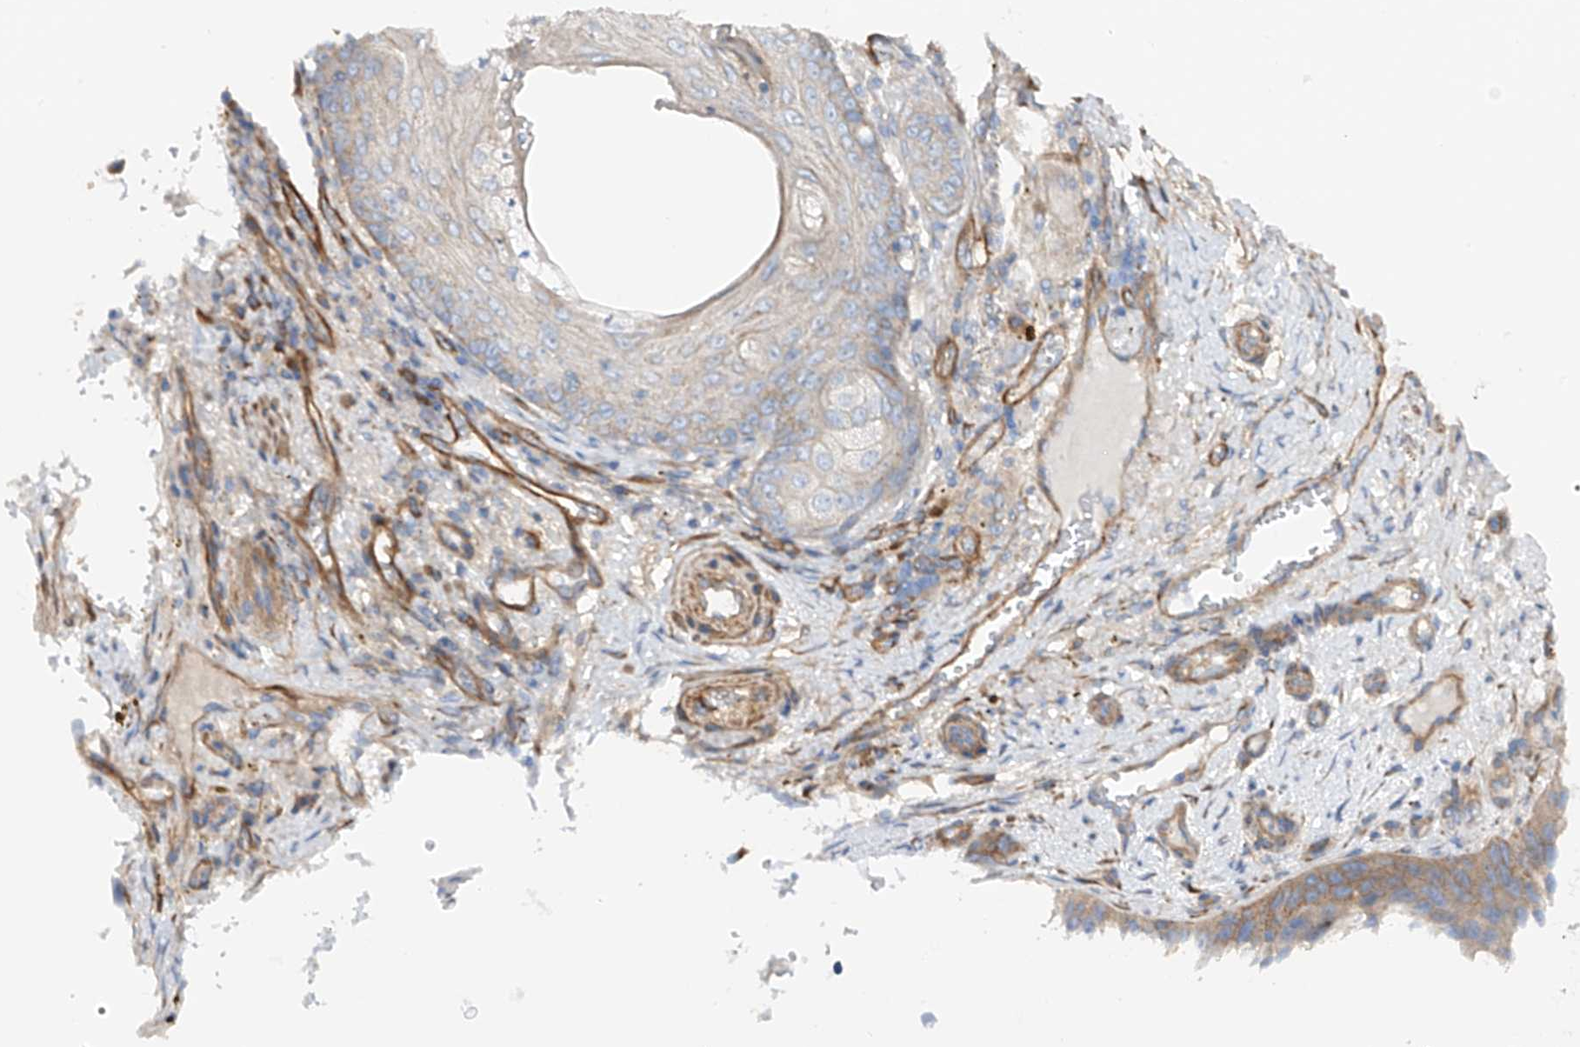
{"staining": {"intensity": "weak", "quantity": "<25%", "location": "cytoplasmic/membranous"}, "tissue": "skin cancer", "cell_type": "Tumor cells", "image_type": "cancer", "snomed": [{"axis": "morphology", "description": "Squamous cell carcinoma, NOS"}, {"axis": "topography", "description": "Skin"}], "caption": "DAB (3,3'-diaminobenzidine) immunohistochemical staining of human skin squamous cell carcinoma shows no significant expression in tumor cells.", "gene": "LCA5", "patient": {"sex": "female", "age": 88}}